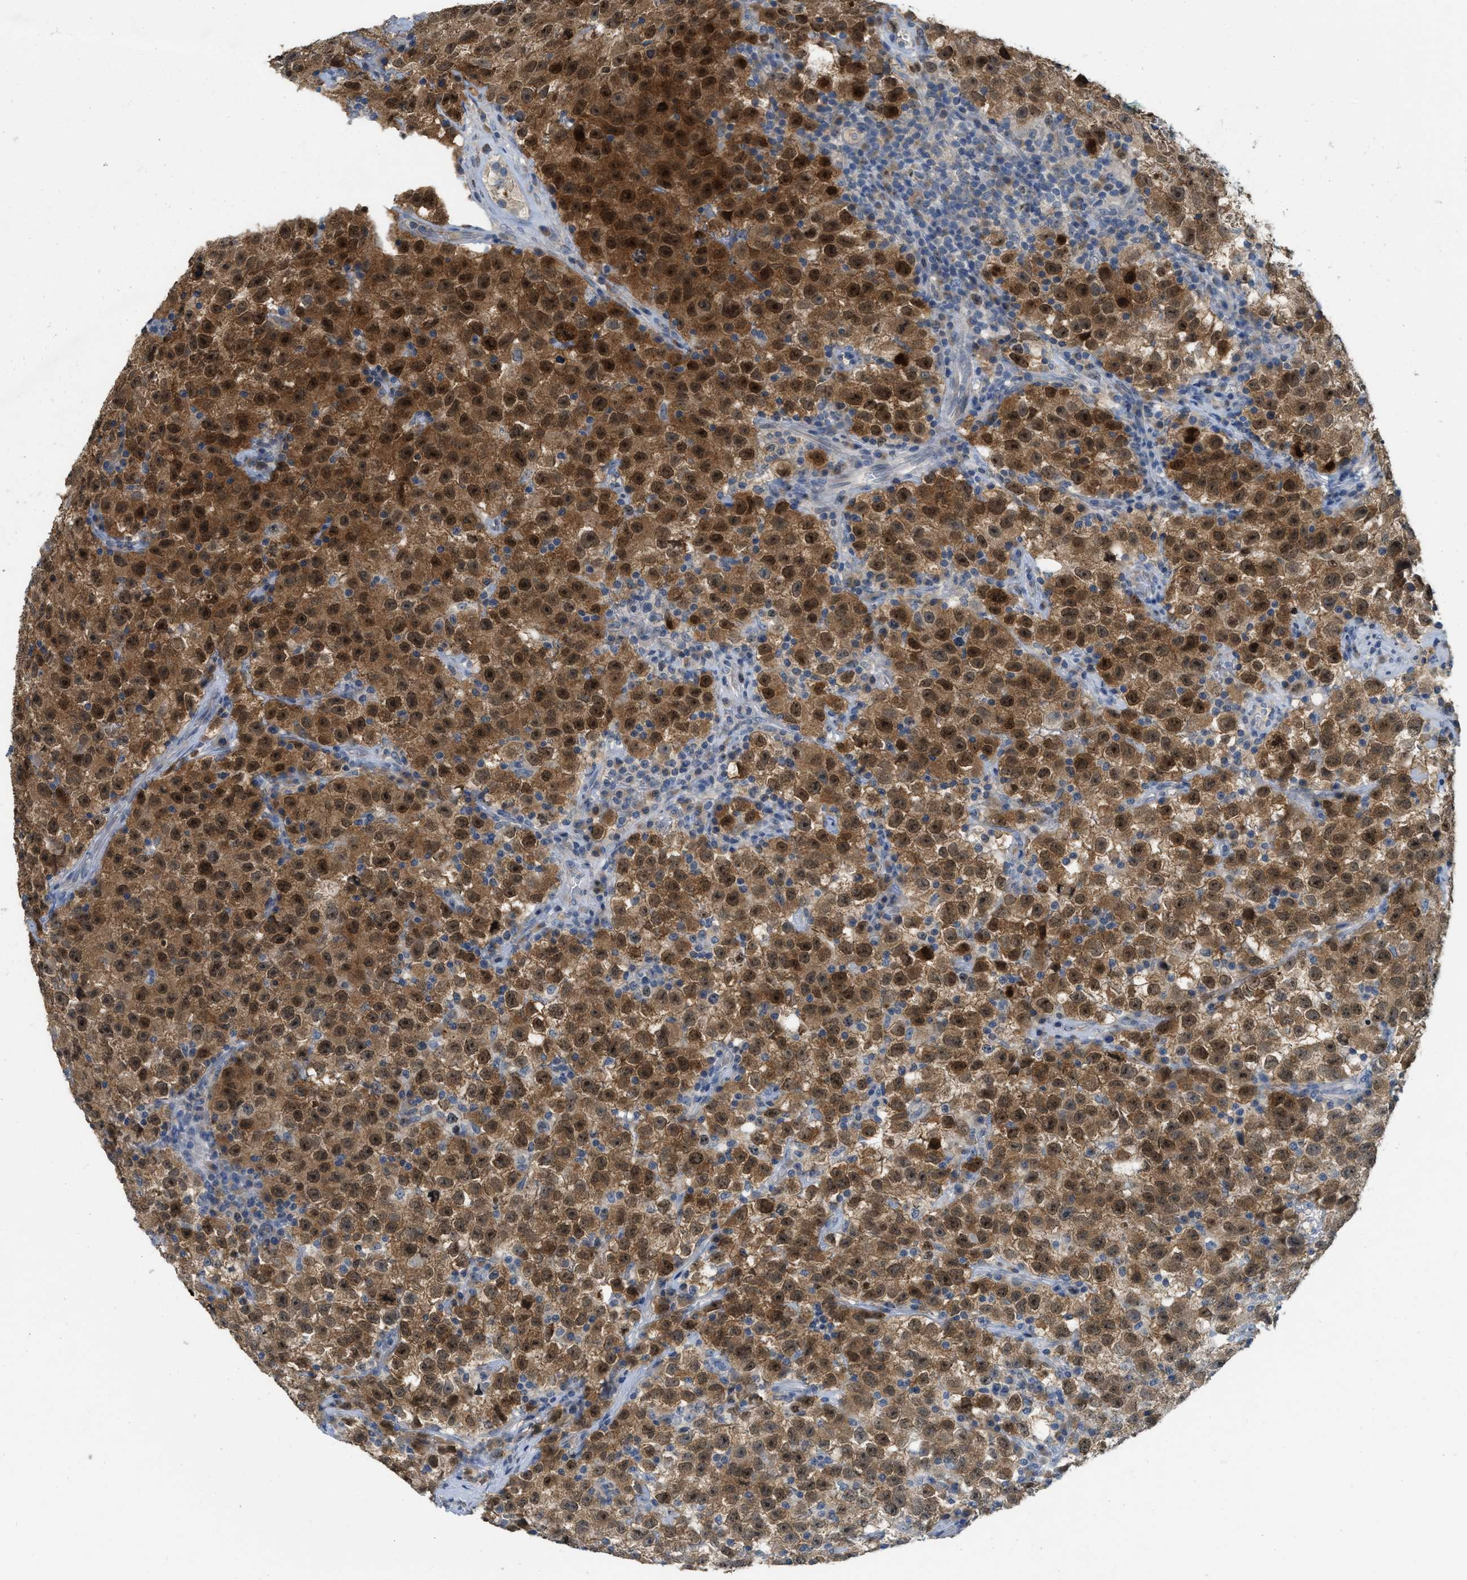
{"staining": {"intensity": "strong", "quantity": "25%-75%", "location": "cytoplasmic/membranous,nuclear"}, "tissue": "testis cancer", "cell_type": "Tumor cells", "image_type": "cancer", "snomed": [{"axis": "morphology", "description": "Seminoma, NOS"}, {"axis": "topography", "description": "Testis"}], "caption": "Testis seminoma tissue demonstrates strong cytoplasmic/membranous and nuclear staining in approximately 25%-75% of tumor cells", "gene": "MIS18A", "patient": {"sex": "male", "age": 22}}